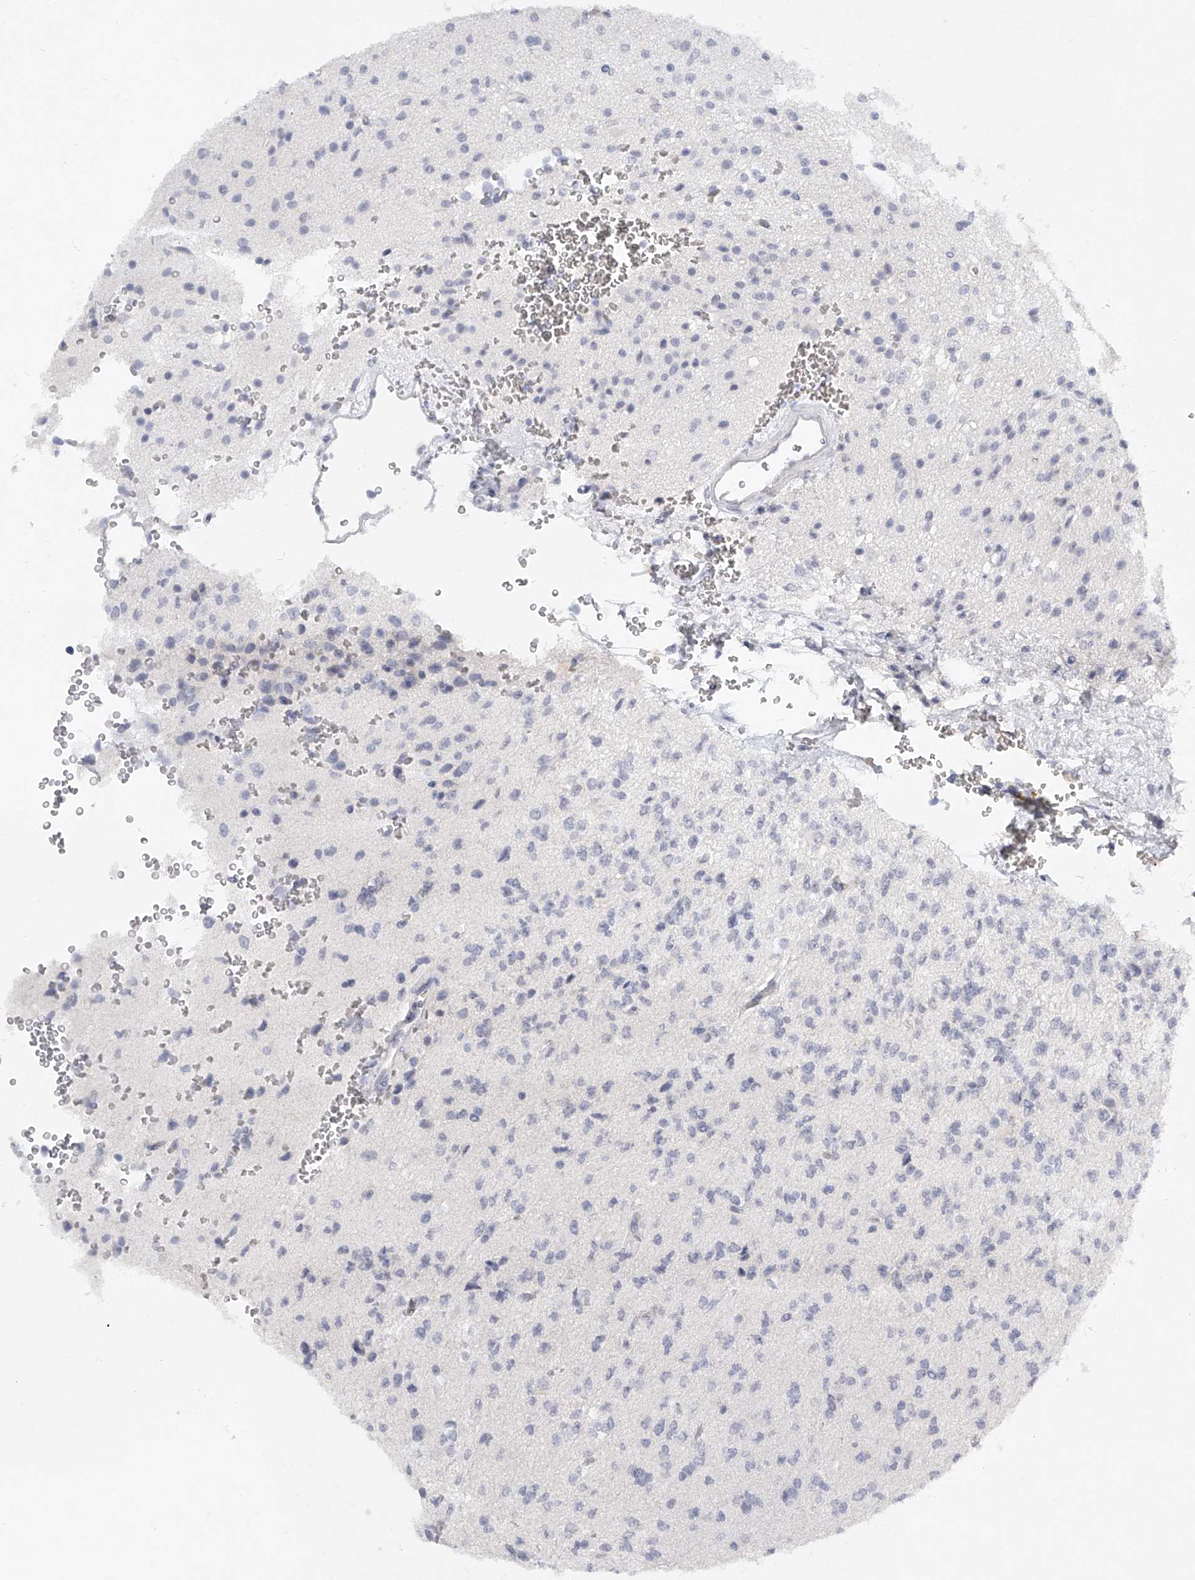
{"staining": {"intensity": "negative", "quantity": "none", "location": "none"}, "tissue": "glioma", "cell_type": "Tumor cells", "image_type": "cancer", "snomed": [{"axis": "morphology", "description": "Glioma, malignant, High grade"}, {"axis": "topography", "description": "pancreas cauda"}], "caption": "Immunohistochemistry (IHC) micrograph of glioma stained for a protein (brown), which shows no staining in tumor cells.", "gene": "FAT2", "patient": {"sex": "male", "age": 60}}